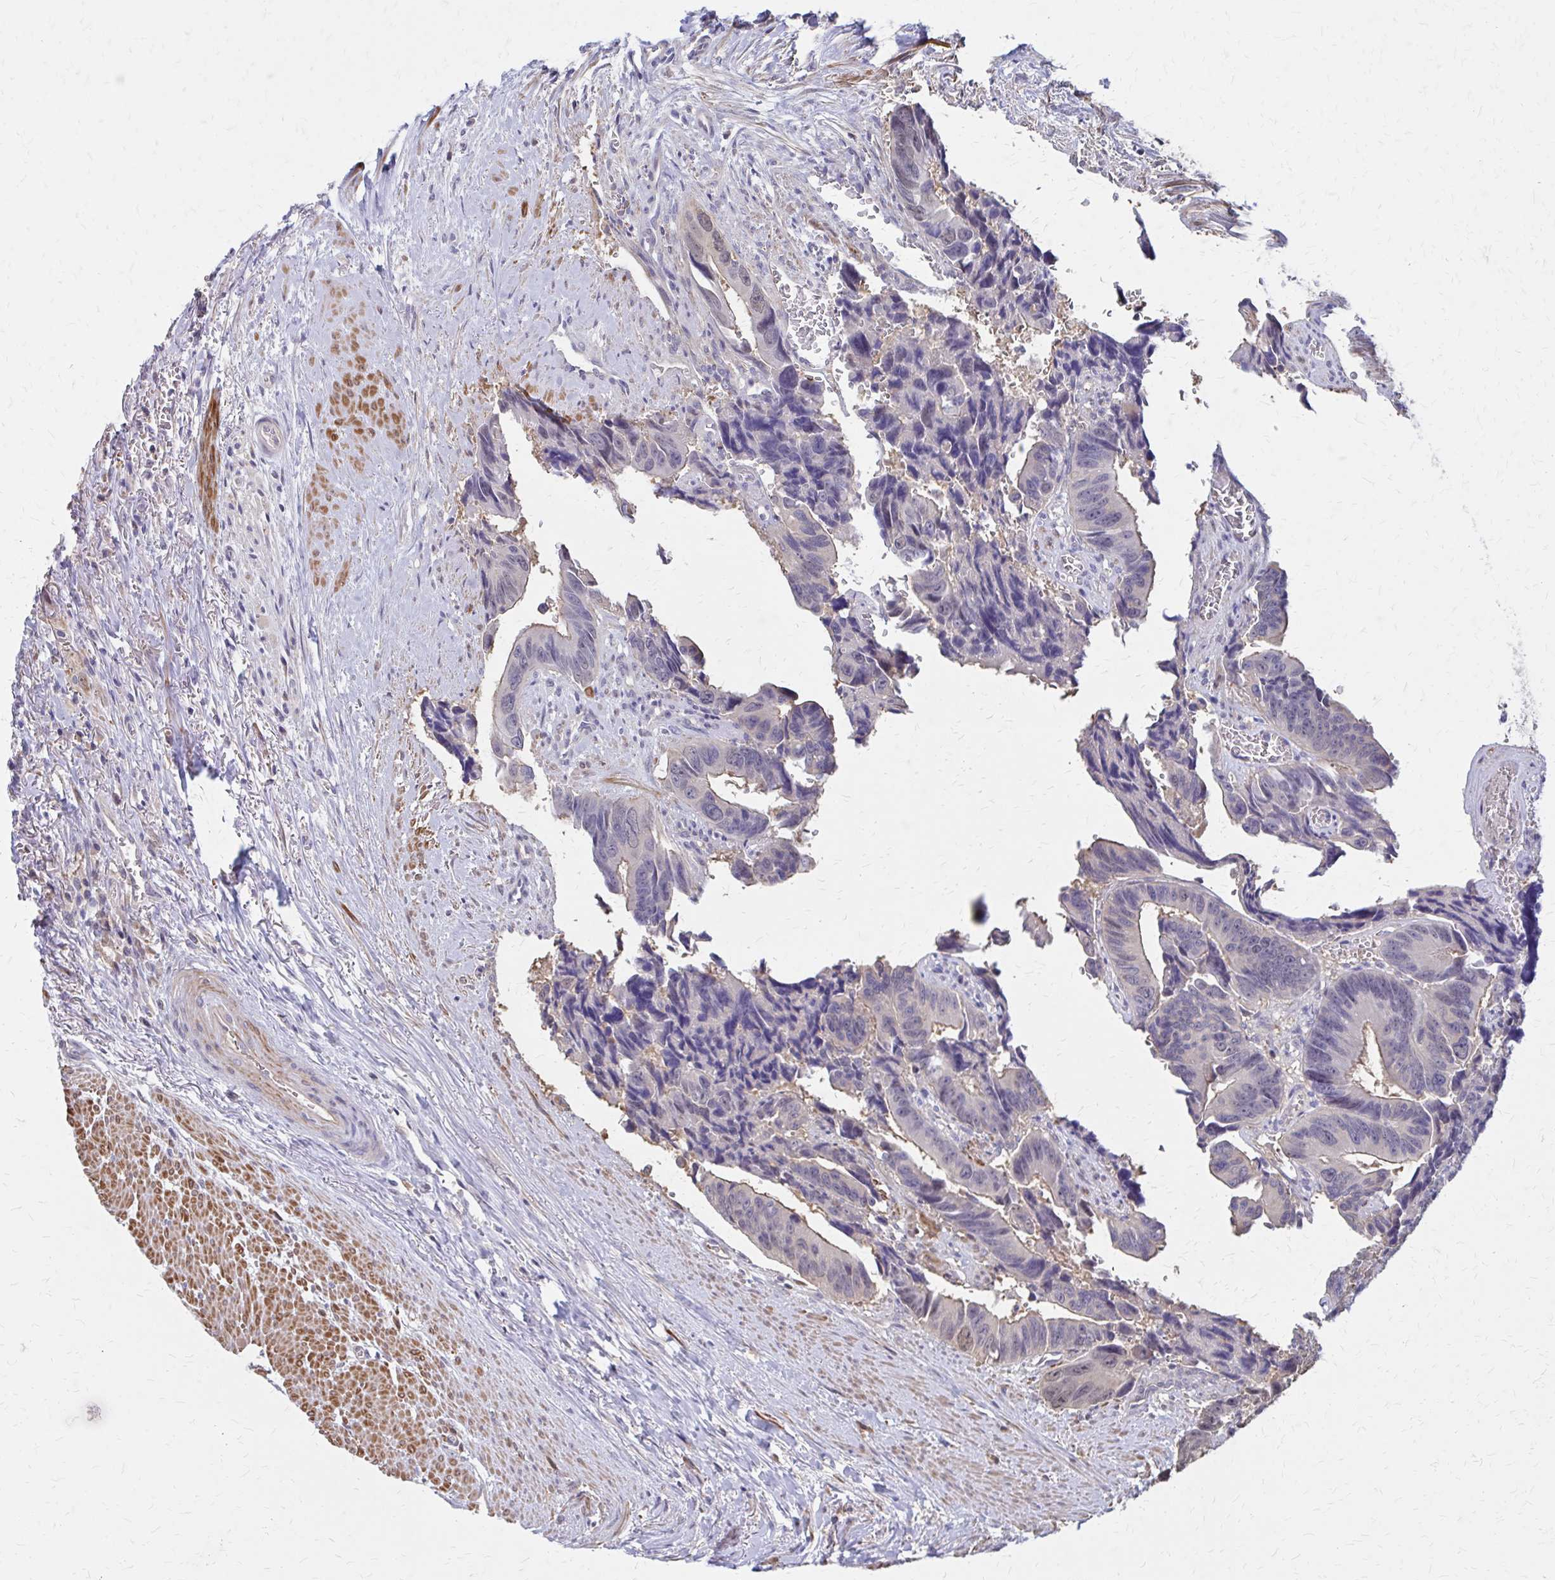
{"staining": {"intensity": "negative", "quantity": "none", "location": "none"}, "tissue": "colorectal cancer", "cell_type": "Tumor cells", "image_type": "cancer", "snomed": [{"axis": "morphology", "description": "Adenocarcinoma, NOS"}, {"axis": "topography", "description": "Rectum"}], "caption": "A high-resolution micrograph shows immunohistochemistry (IHC) staining of colorectal adenocarcinoma, which reveals no significant expression in tumor cells.", "gene": "IFI44L", "patient": {"sex": "male", "age": 76}}